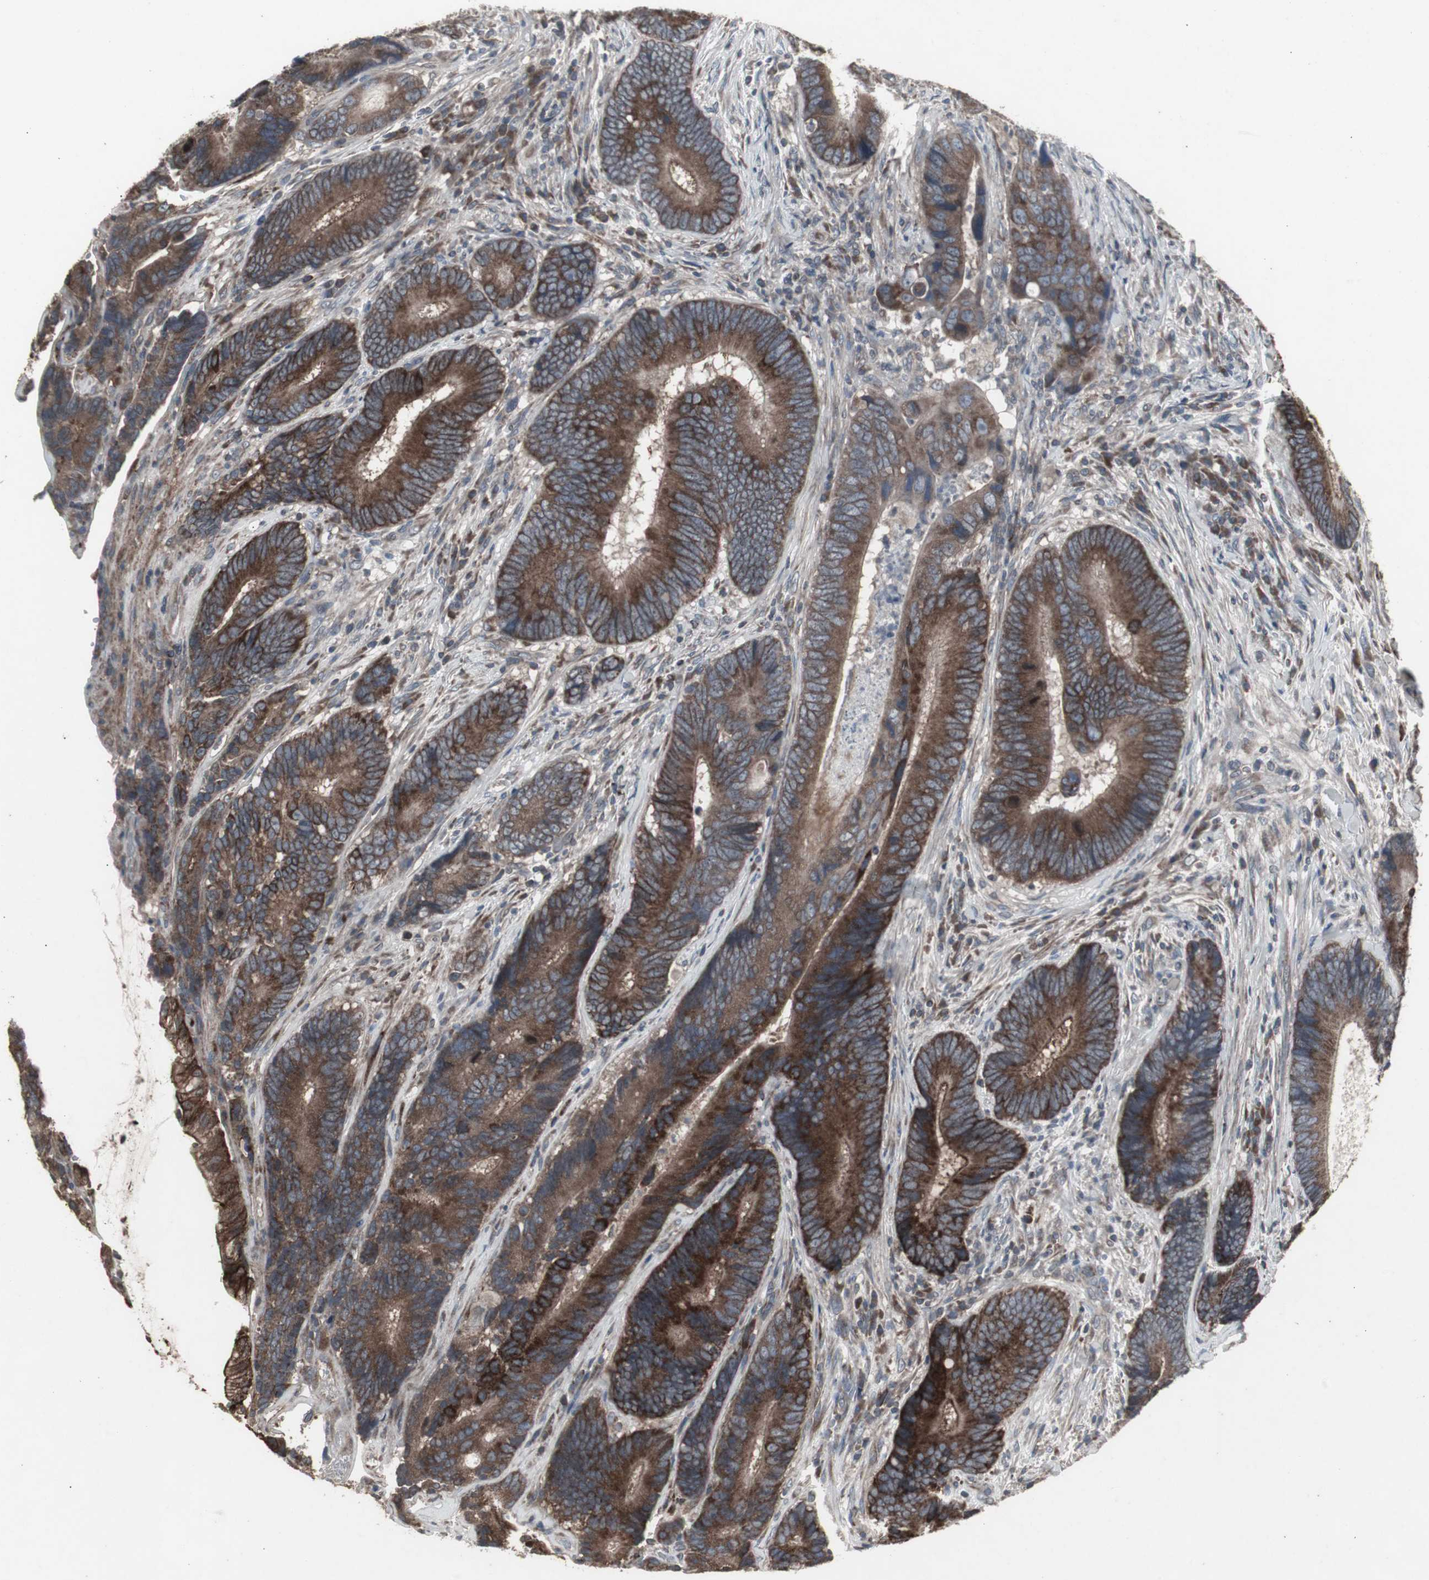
{"staining": {"intensity": "moderate", "quantity": ">75%", "location": "cytoplasmic/membranous"}, "tissue": "colorectal cancer", "cell_type": "Tumor cells", "image_type": "cancer", "snomed": [{"axis": "morphology", "description": "Adenocarcinoma, NOS"}, {"axis": "topography", "description": "Colon"}], "caption": "Adenocarcinoma (colorectal) stained with DAB (3,3'-diaminobenzidine) IHC exhibits medium levels of moderate cytoplasmic/membranous staining in about >75% of tumor cells. Nuclei are stained in blue.", "gene": "SSTR2", "patient": {"sex": "female", "age": 78}}